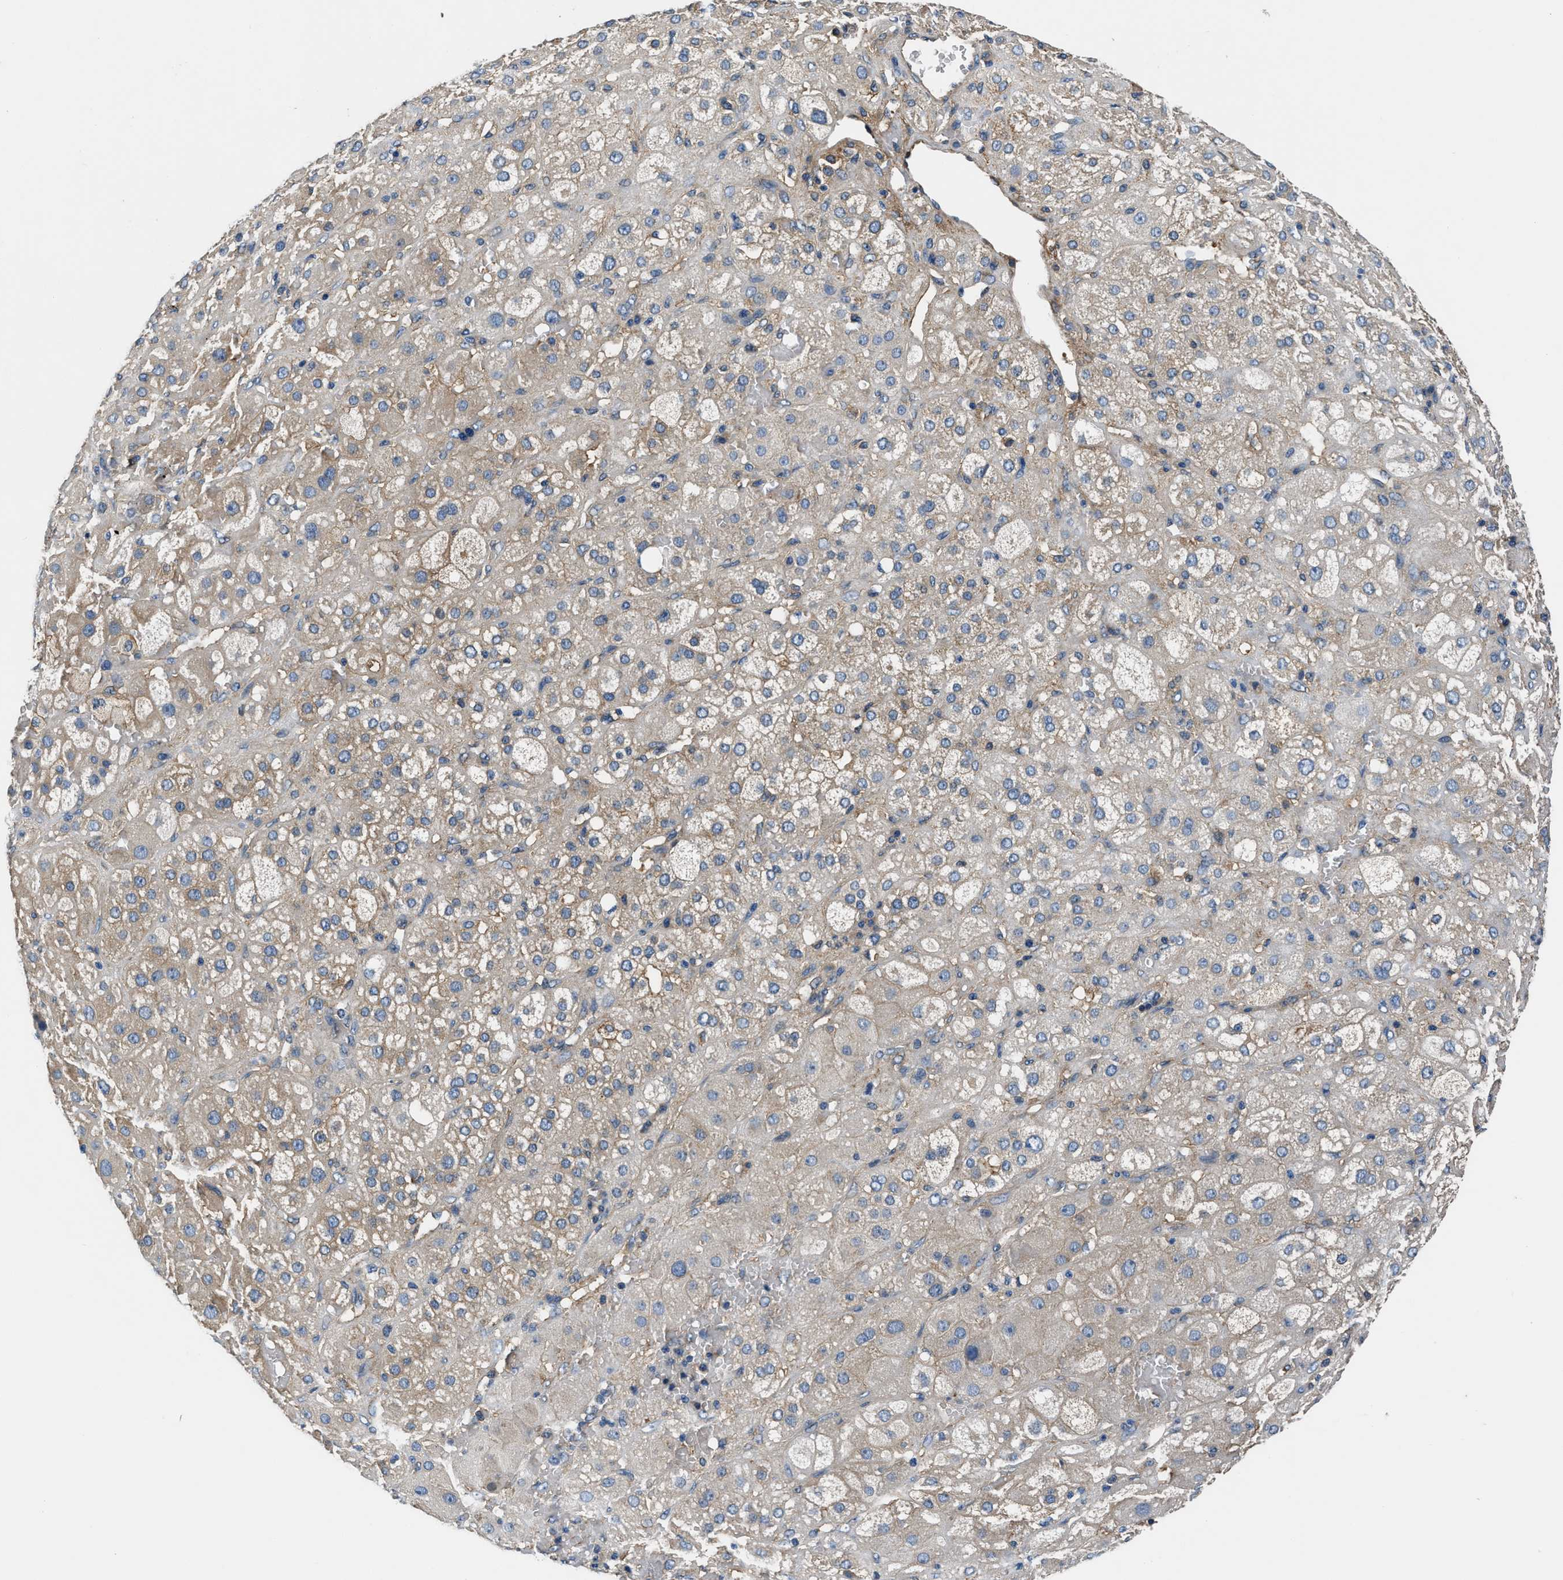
{"staining": {"intensity": "moderate", "quantity": "25%-75%", "location": "cytoplasmic/membranous"}, "tissue": "adrenal gland", "cell_type": "Glandular cells", "image_type": "normal", "snomed": [{"axis": "morphology", "description": "Normal tissue, NOS"}, {"axis": "topography", "description": "Adrenal gland"}], "caption": "A brown stain highlights moderate cytoplasmic/membranous expression of a protein in glandular cells of unremarkable human adrenal gland.", "gene": "EEA1", "patient": {"sex": "female", "age": 47}}